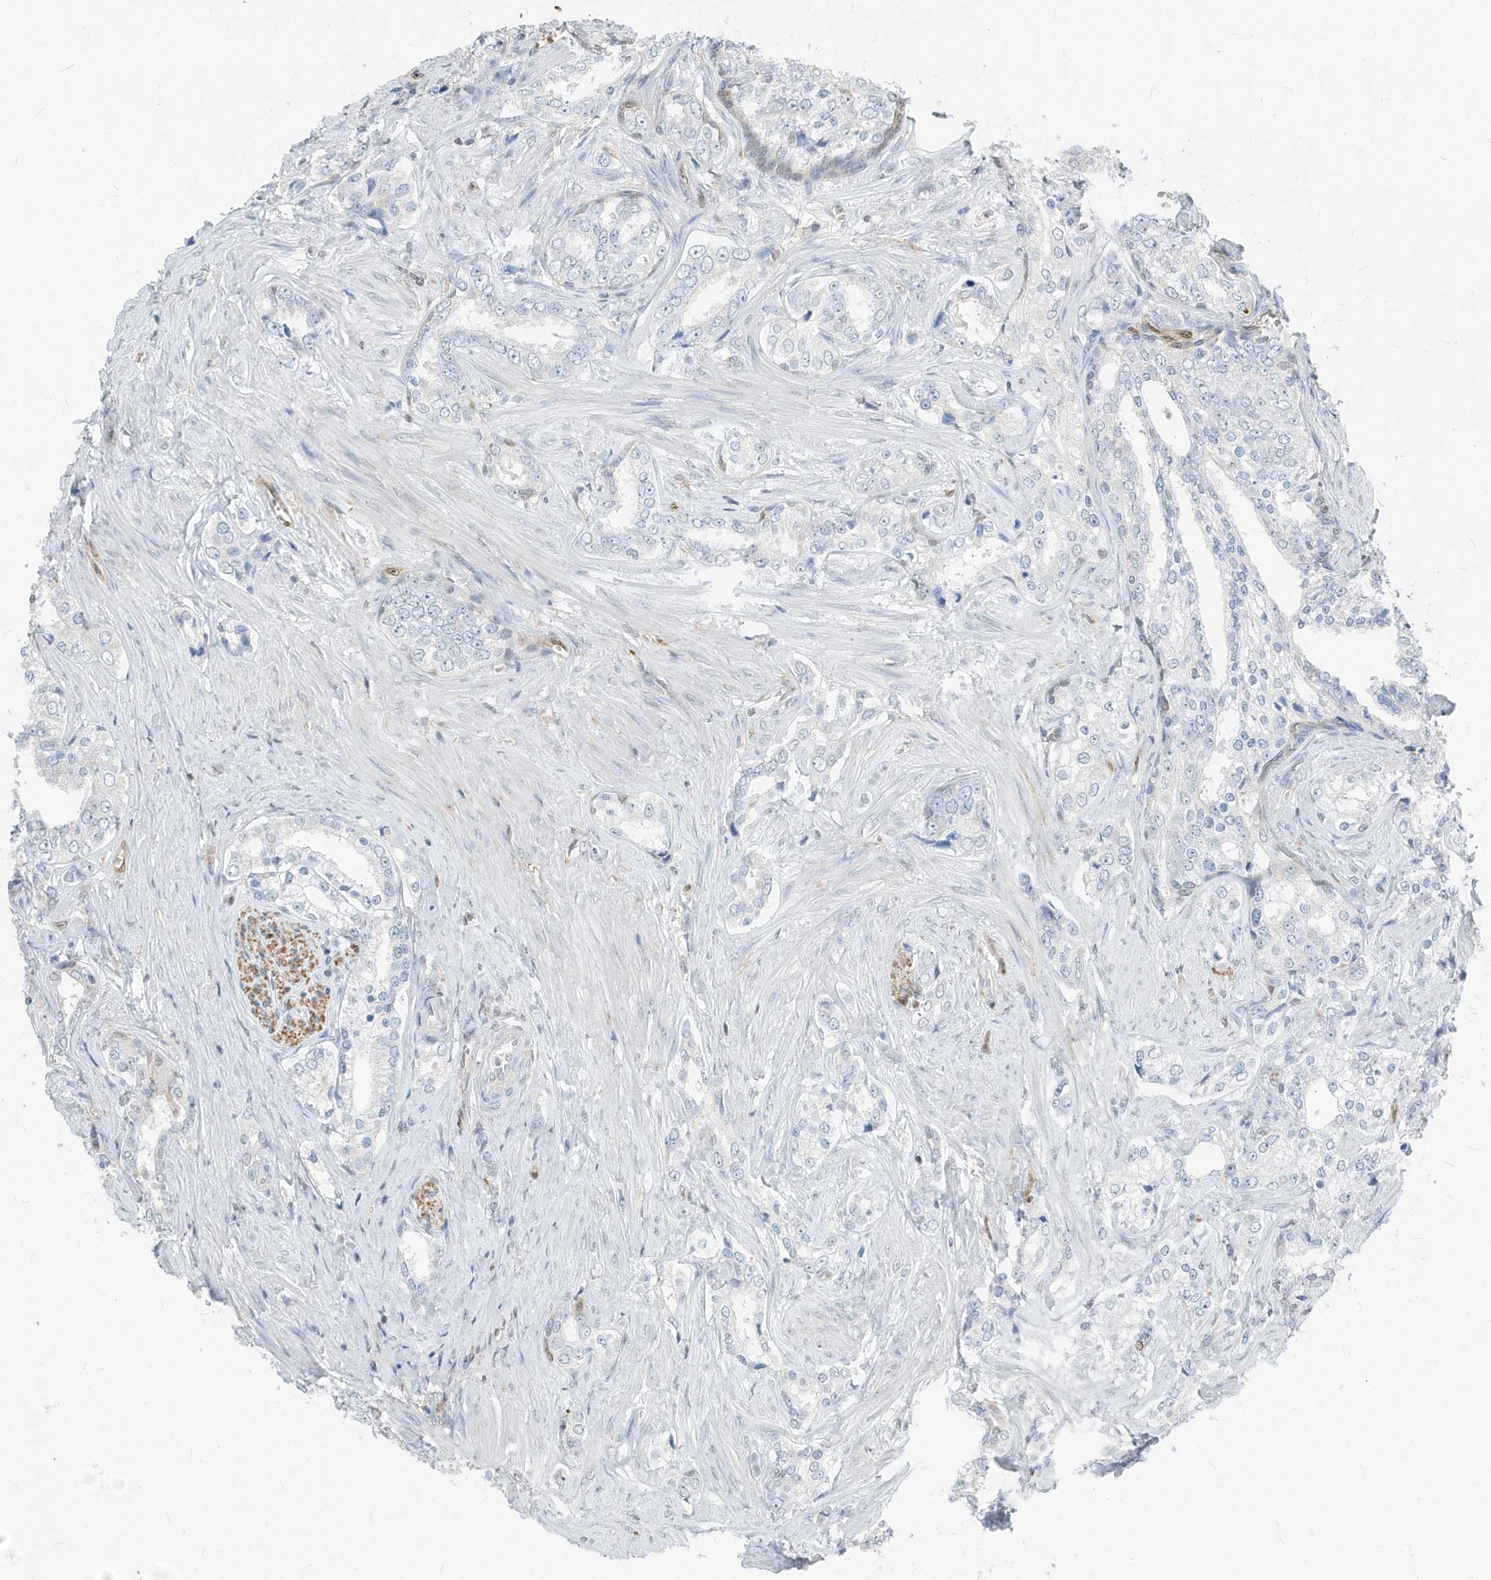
{"staining": {"intensity": "negative", "quantity": "none", "location": "none"}, "tissue": "prostate cancer", "cell_type": "Tumor cells", "image_type": "cancer", "snomed": [{"axis": "morphology", "description": "Adenocarcinoma, High grade"}, {"axis": "topography", "description": "Prostate"}], "caption": "Immunohistochemistry (IHC) histopathology image of human prostate cancer (adenocarcinoma (high-grade)) stained for a protein (brown), which exhibits no positivity in tumor cells. (Stains: DAB immunohistochemistry (IHC) with hematoxylin counter stain, Microscopy: brightfield microscopy at high magnification).", "gene": "NCOA7", "patient": {"sex": "male", "age": 66}}